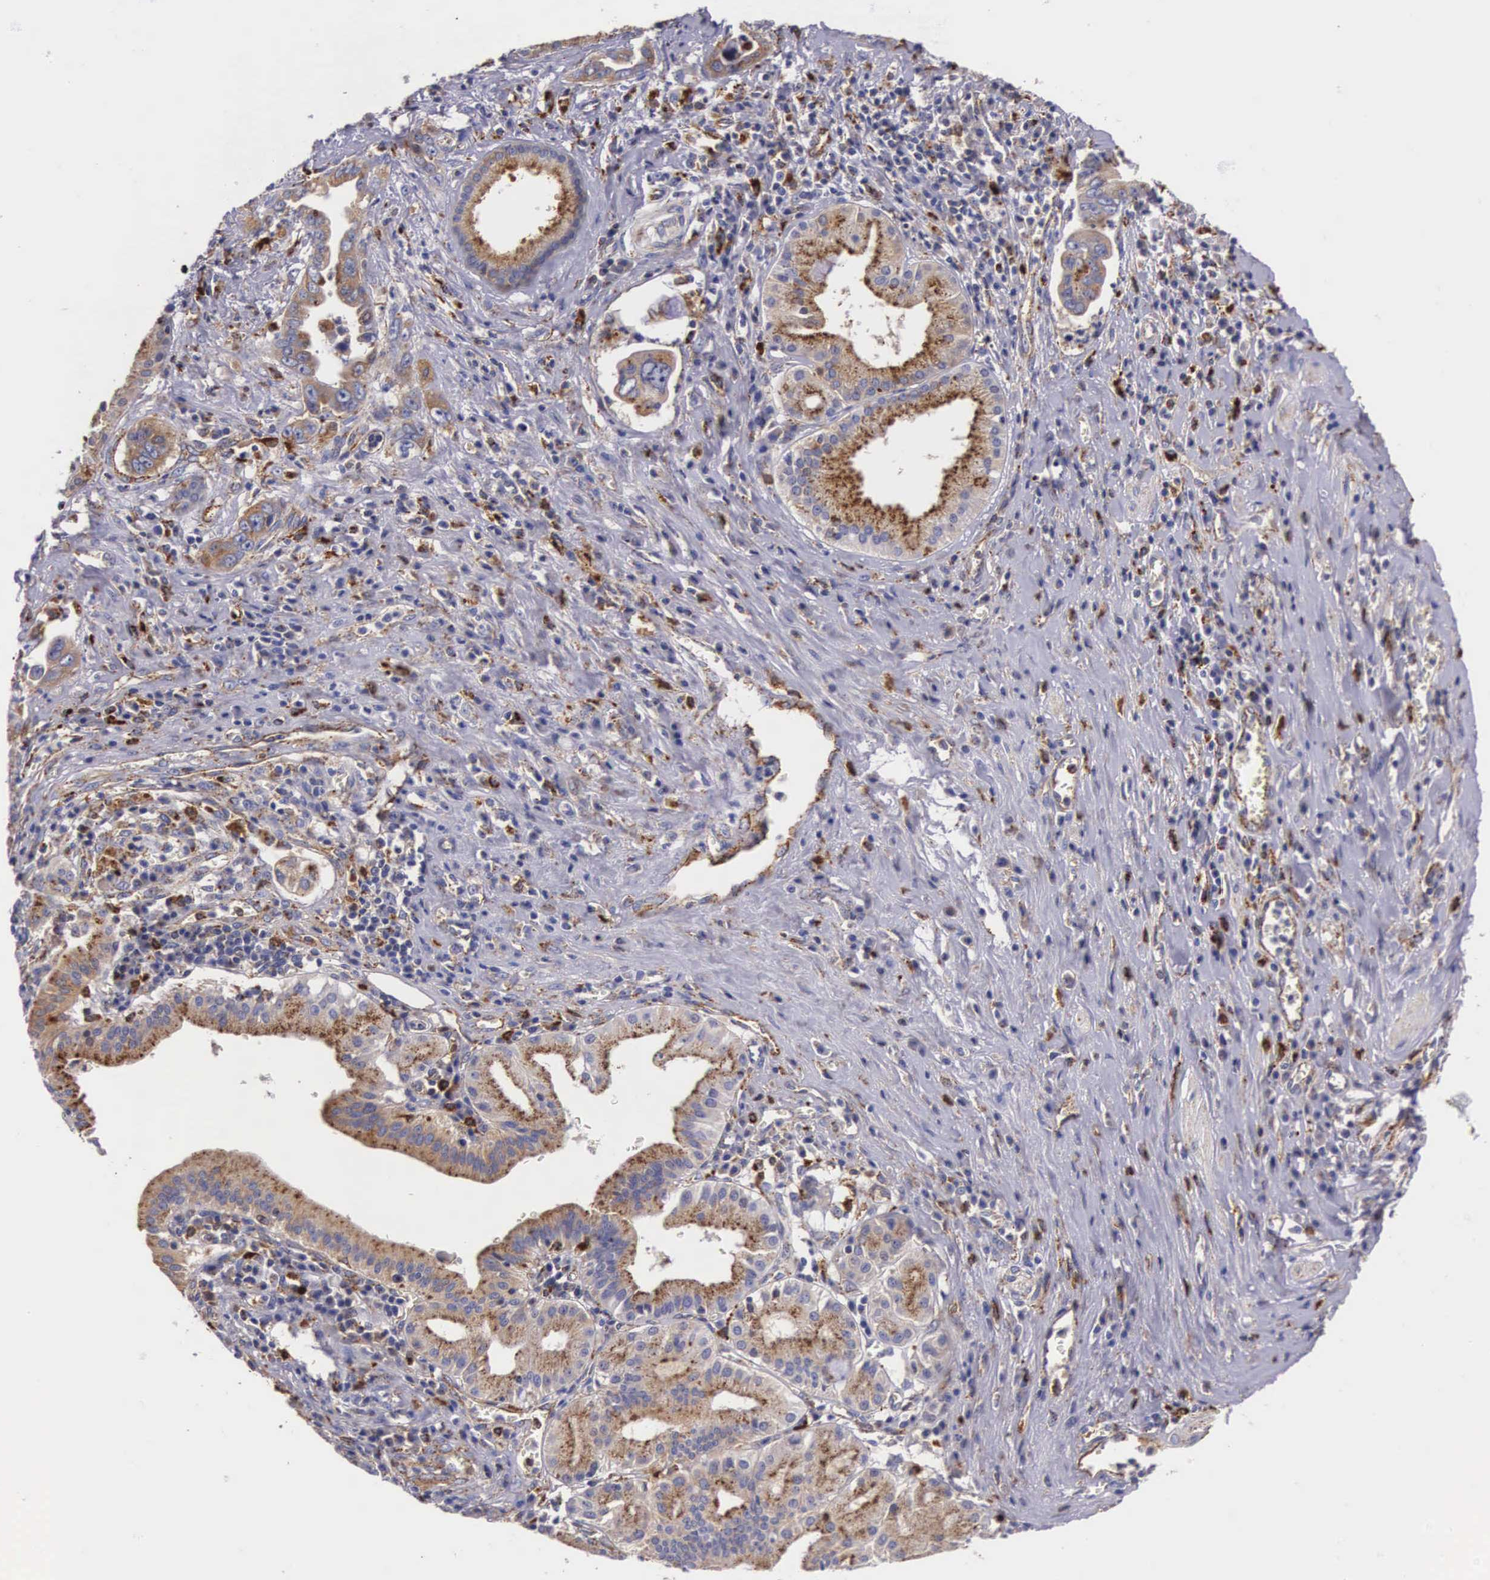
{"staining": {"intensity": "moderate", "quantity": "25%-75%", "location": "cytoplasmic/membranous"}, "tissue": "pancreatic cancer", "cell_type": "Tumor cells", "image_type": "cancer", "snomed": [{"axis": "morphology", "description": "Adenocarcinoma, NOS"}, {"axis": "topography", "description": "Pancreas"}], "caption": "Immunohistochemistry (IHC) of human pancreatic adenocarcinoma shows medium levels of moderate cytoplasmic/membranous expression in about 25%-75% of tumor cells.", "gene": "NAGA", "patient": {"sex": "male", "age": 69}}